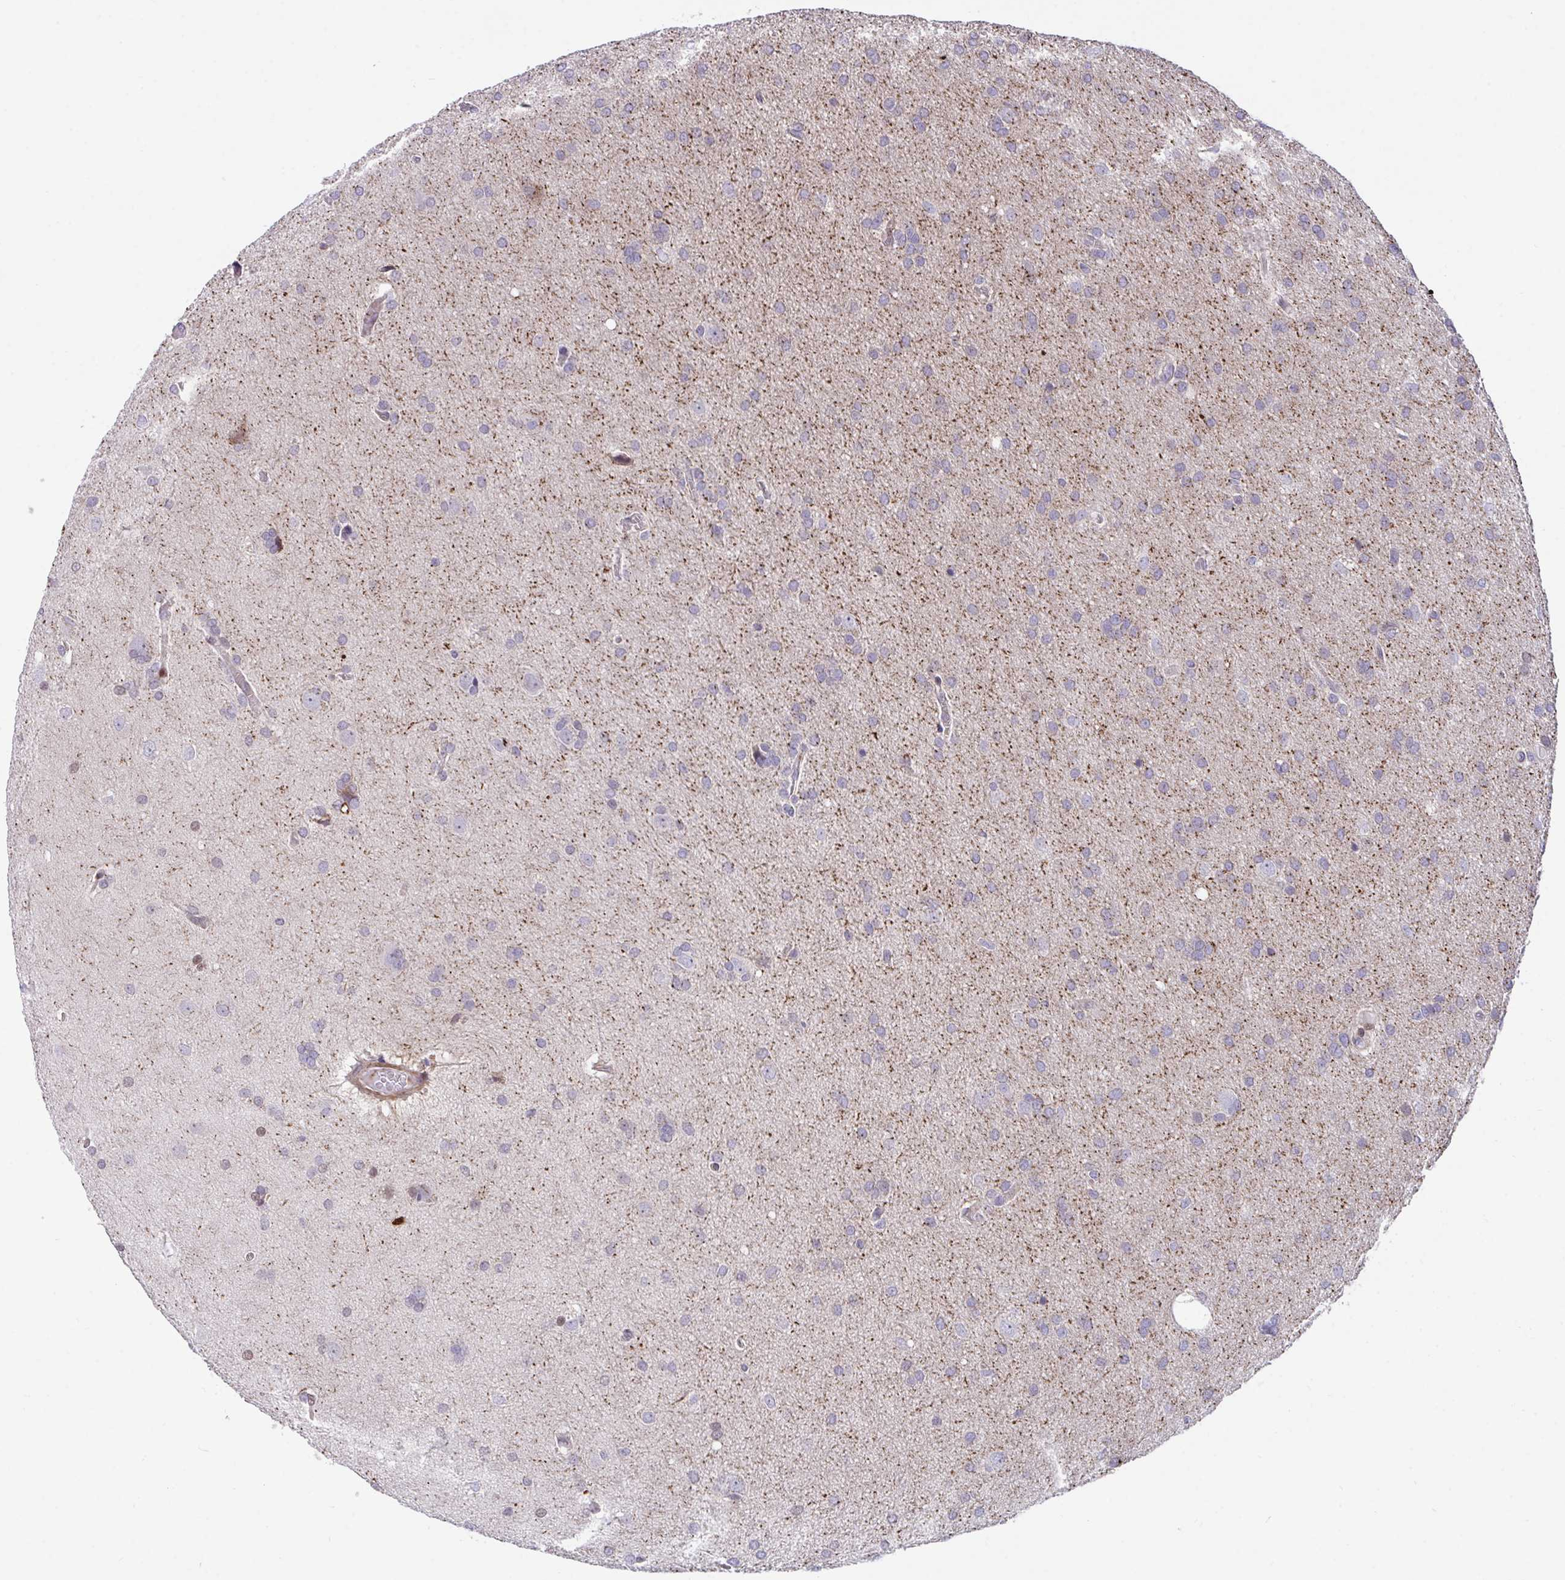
{"staining": {"intensity": "weak", "quantity": "25%-75%", "location": "cytoplasmic/membranous"}, "tissue": "glioma", "cell_type": "Tumor cells", "image_type": "cancer", "snomed": [{"axis": "morphology", "description": "Glioma, malignant, Low grade"}, {"axis": "topography", "description": "Brain"}], "caption": "A photomicrograph of malignant low-grade glioma stained for a protein displays weak cytoplasmic/membranous brown staining in tumor cells. (Stains: DAB in brown, nuclei in blue, Microscopy: brightfield microscopy at high magnification).", "gene": "PPIH", "patient": {"sex": "female", "age": 54}}